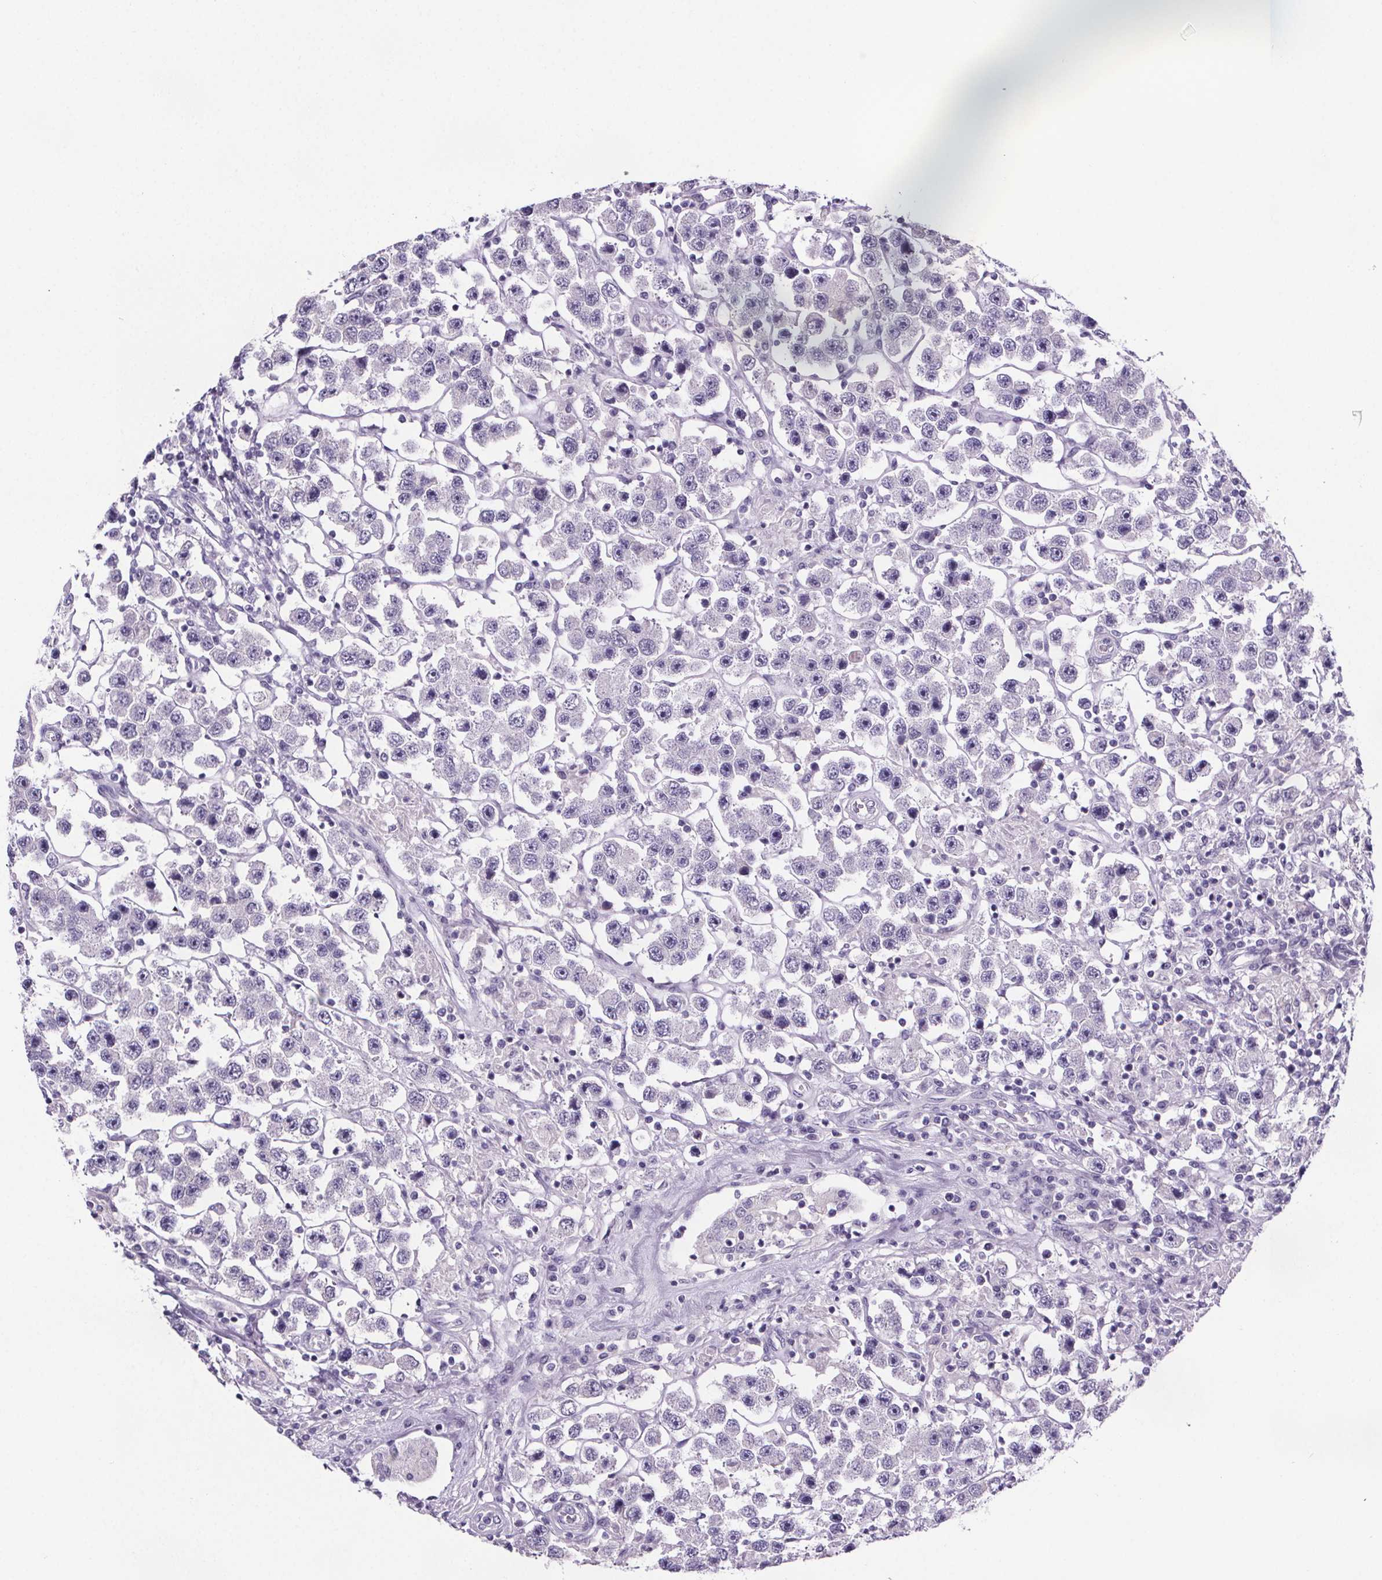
{"staining": {"intensity": "weak", "quantity": "<25%", "location": "nuclear"}, "tissue": "testis cancer", "cell_type": "Tumor cells", "image_type": "cancer", "snomed": [{"axis": "morphology", "description": "Seminoma, NOS"}, {"axis": "topography", "description": "Testis"}], "caption": "High power microscopy micrograph of an immunohistochemistry (IHC) histopathology image of testis cancer, revealing no significant expression in tumor cells. Brightfield microscopy of IHC stained with DAB (brown) and hematoxylin (blue), captured at high magnification.", "gene": "CUBN", "patient": {"sex": "male", "age": 45}}